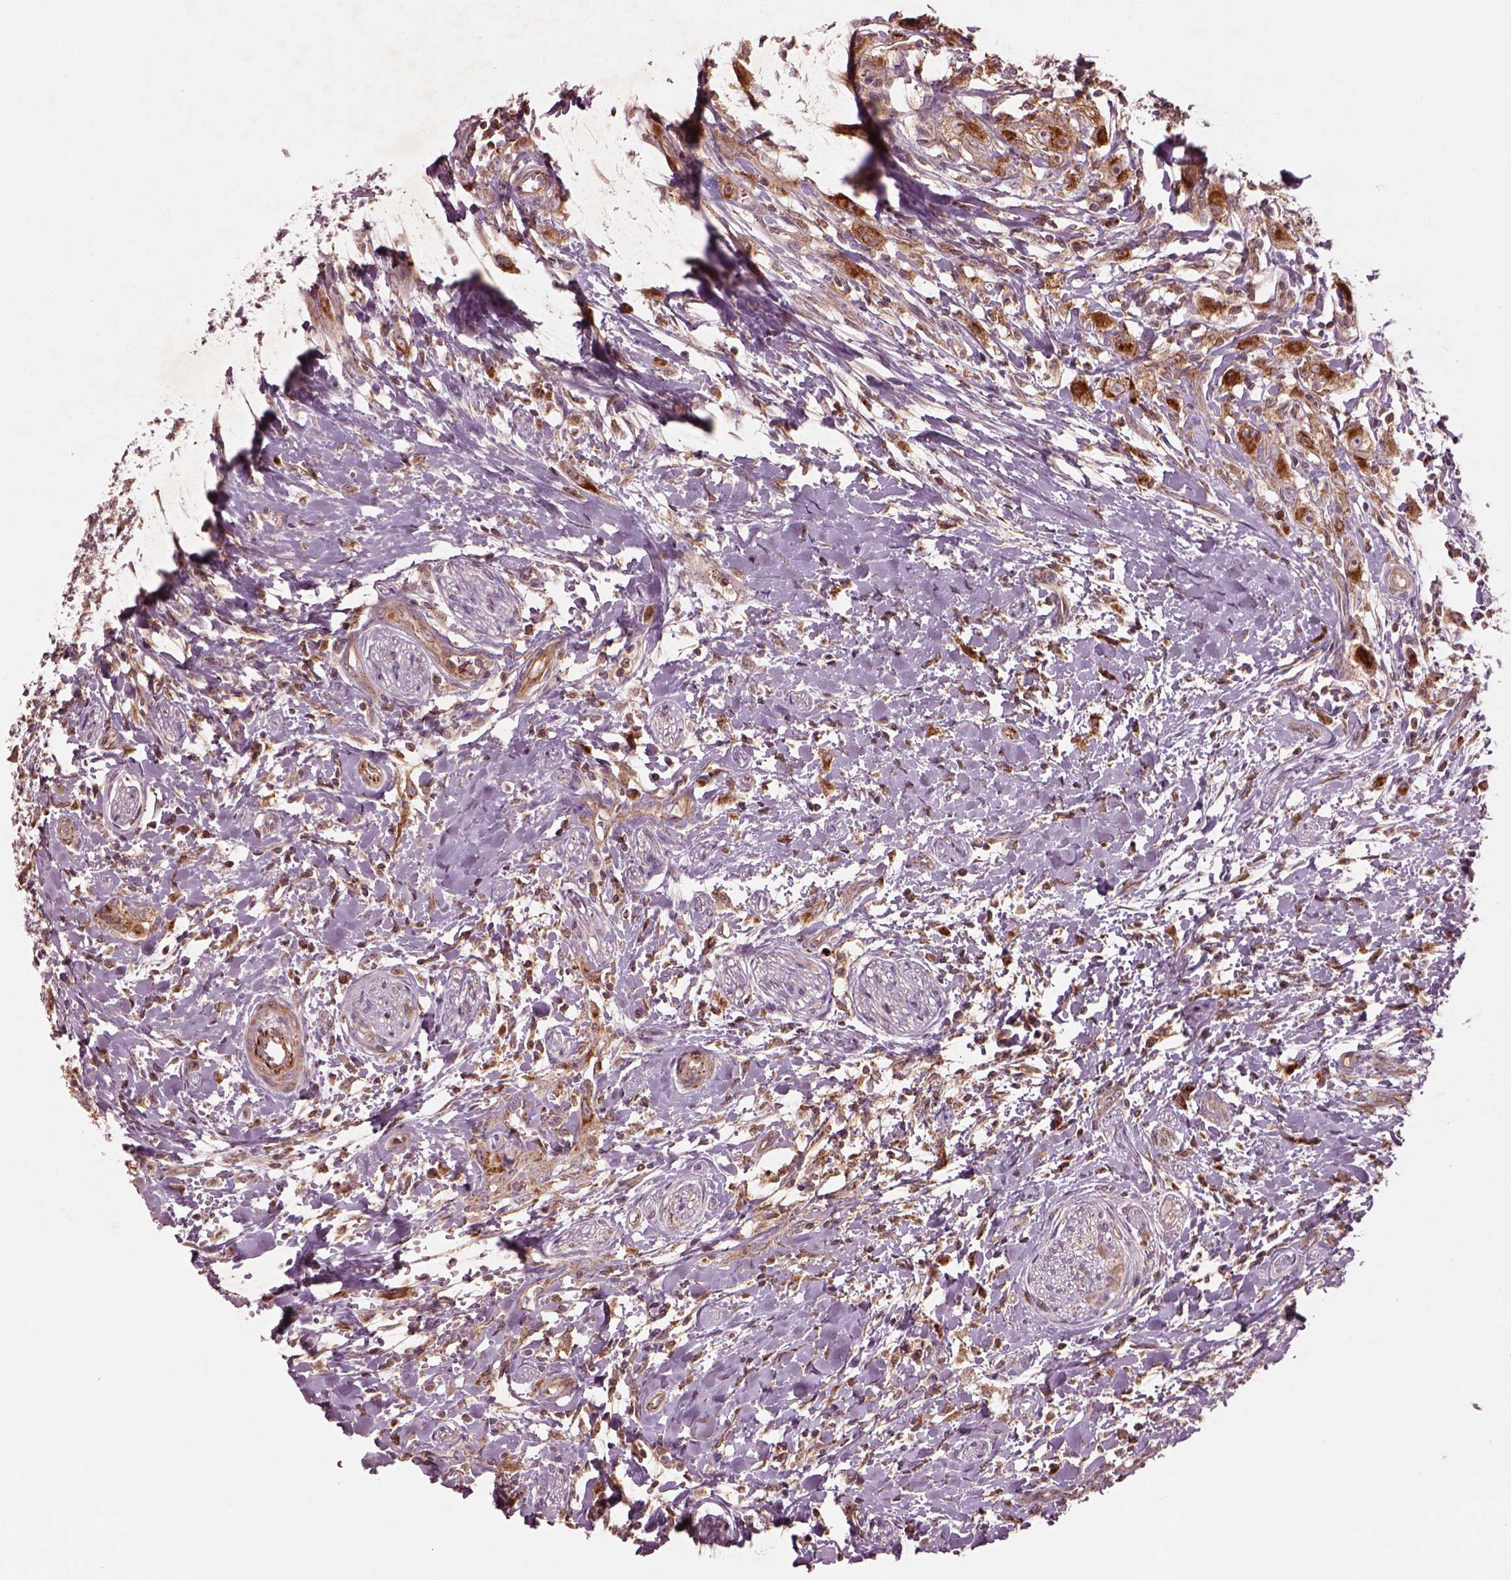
{"staining": {"intensity": "moderate", "quantity": ">75%", "location": "cytoplasmic/membranous"}, "tissue": "head and neck cancer", "cell_type": "Tumor cells", "image_type": "cancer", "snomed": [{"axis": "morphology", "description": "Squamous cell carcinoma, NOS"}, {"axis": "morphology", "description": "Squamous cell carcinoma, metastatic, NOS"}, {"axis": "topography", "description": "Oral tissue"}, {"axis": "topography", "description": "Head-Neck"}], "caption": "Head and neck metastatic squamous cell carcinoma stained for a protein (brown) exhibits moderate cytoplasmic/membranous positive staining in about >75% of tumor cells.", "gene": "SLC25A5", "patient": {"sex": "female", "age": 85}}